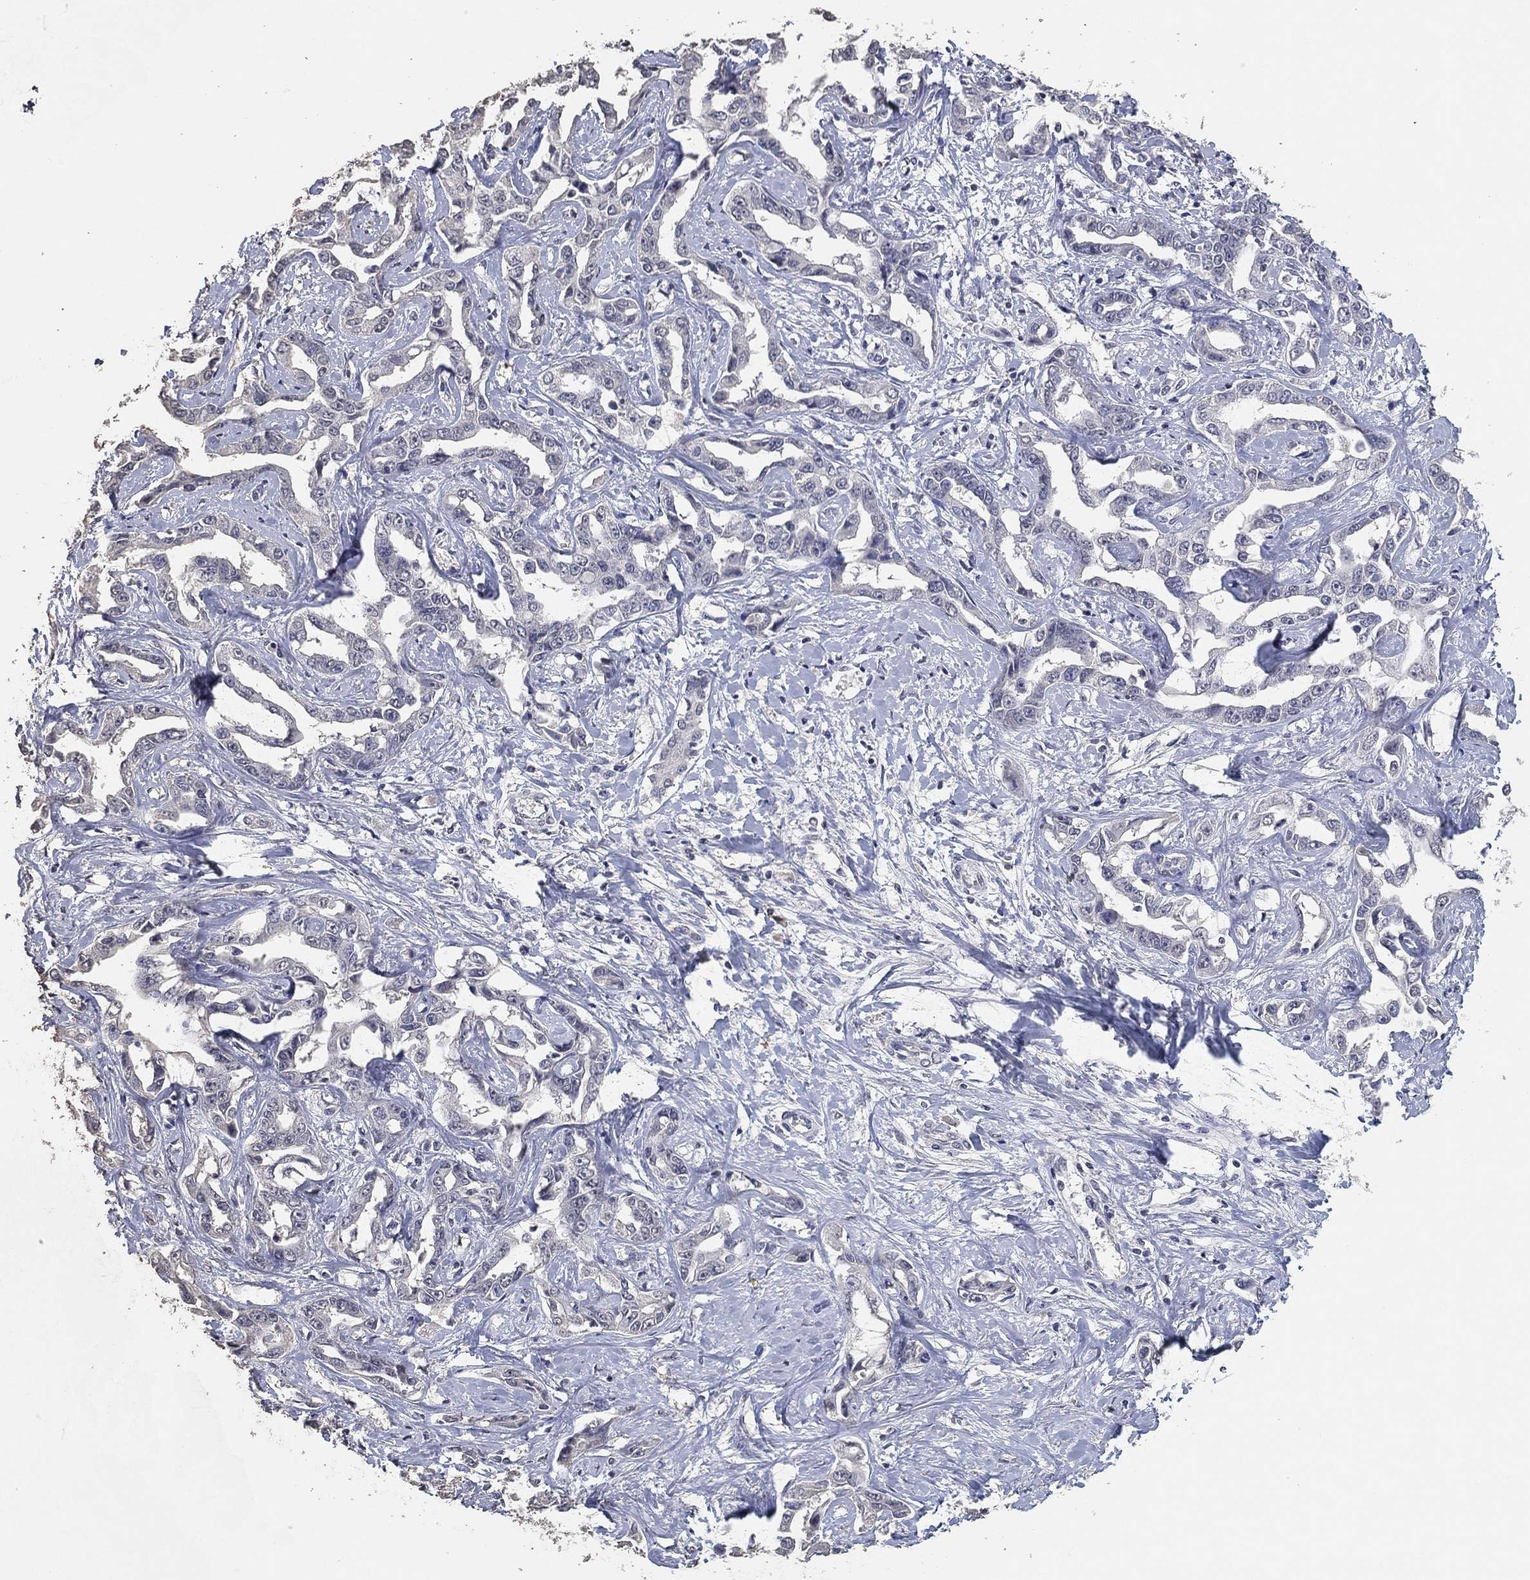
{"staining": {"intensity": "negative", "quantity": "none", "location": "none"}, "tissue": "liver cancer", "cell_type": "Tumor cells", "image_type": "cancer", "snomed": [{"axis": "morphology", "description": "Cholangiocarcinoma"}, {"axis": "topography", "description": "Liver"}], "caption": "The photomicrograph shows no significant expression in tumor cells of liver cholangiocarcinoma.", "gene": "DSG1", "patient": {"sex": "male", "age": 59}}